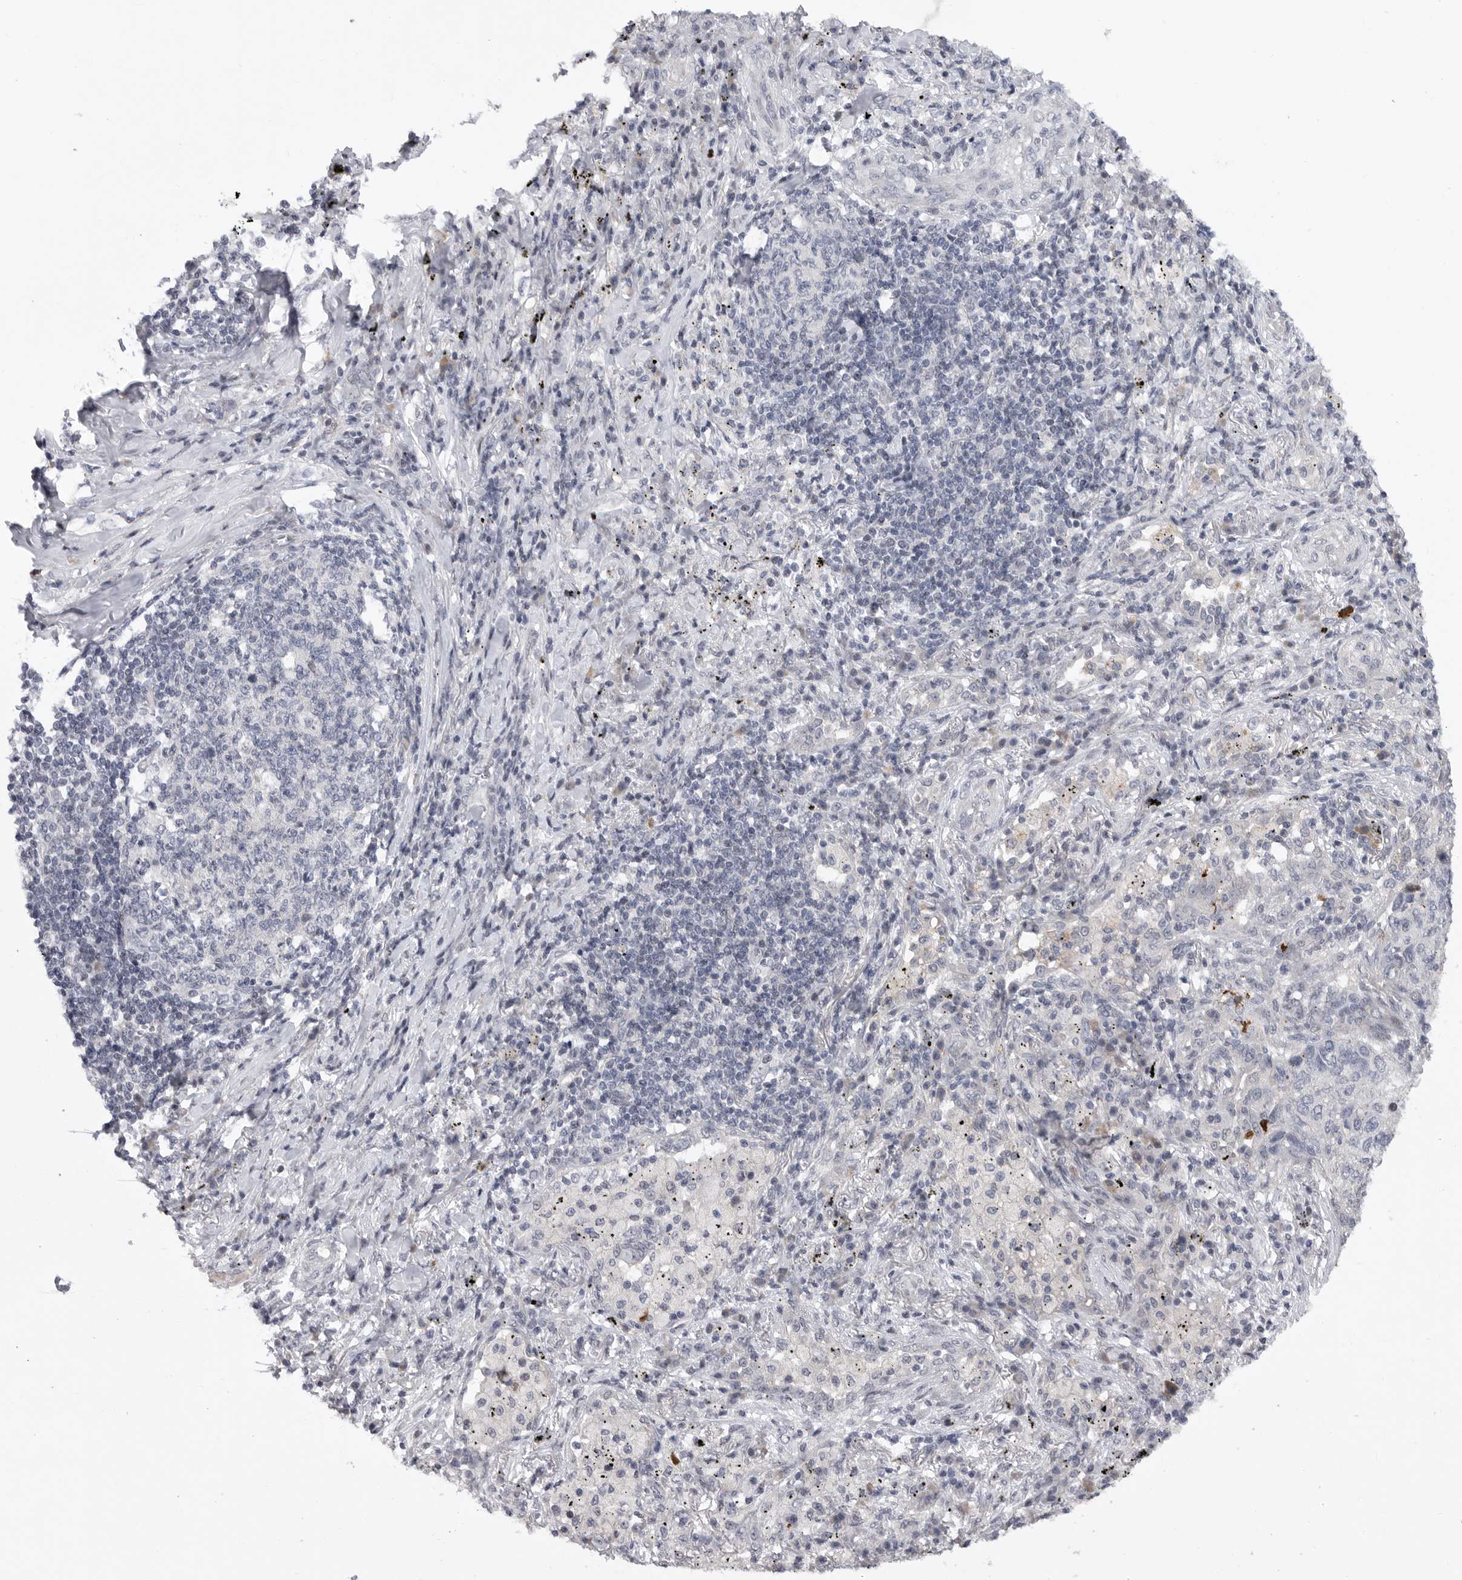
{"staining": {"intensity": "negative", "quantity": "none", "location": "none"}, "tissue": "lung cancer", "cell_type": "Tumor cells", "image_type": "cancer", "snomed": [{"axis": "morphology", "description": "Squamous cell carcinoma, NOS"}, {"axis": "topography", "description": "Lung"}], "caption": "This is an IHC histopathology image of human lung squamous cell carcinoma. There is no positivity in tumor cells.", "gene": "FBXO43", "patient": {"sex": "female", "age": 63}}